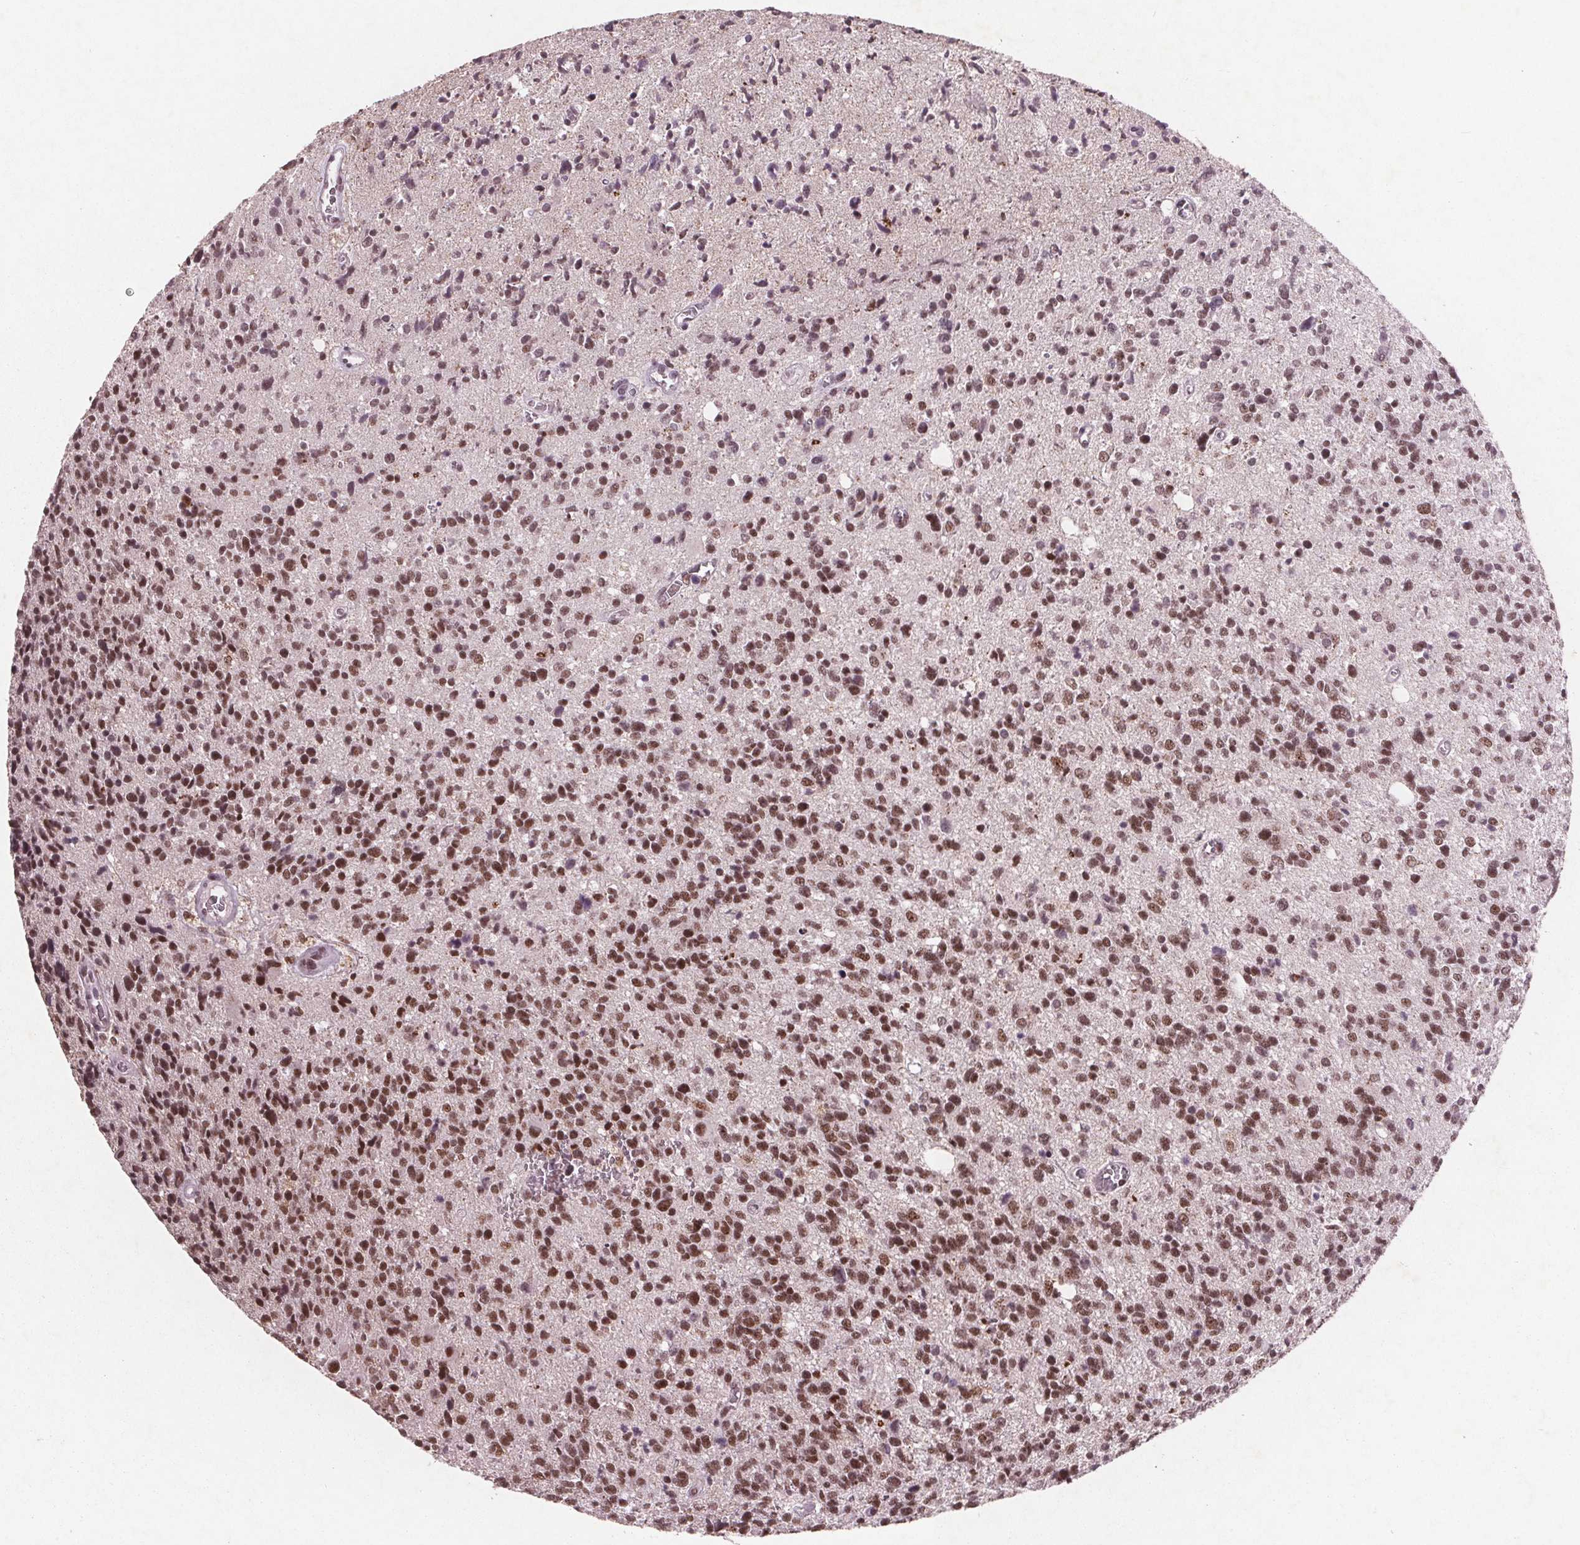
{"staining": {"intensity": "strong", "quantity": ">75%", "location": "nuclear"}, "tissue": "glioma", "cell_type": "Tumor cells", "image_type": "cancer", "snomed": [{"axis": "morphology", "description": "Glioma, malignant, High grade"}, {"axis": "topography", "description": "Brain"}], "caption": "Glioma stained for a protein reveals strong nuclear positivity in tumor cells. The staining is performed using DAB brown chromogen to label protein expression. The nuclei are counter-stained blue using hematoxylin.", "gene": "RPS6KA2", "patient": {"sex": "male", "age": 29}}